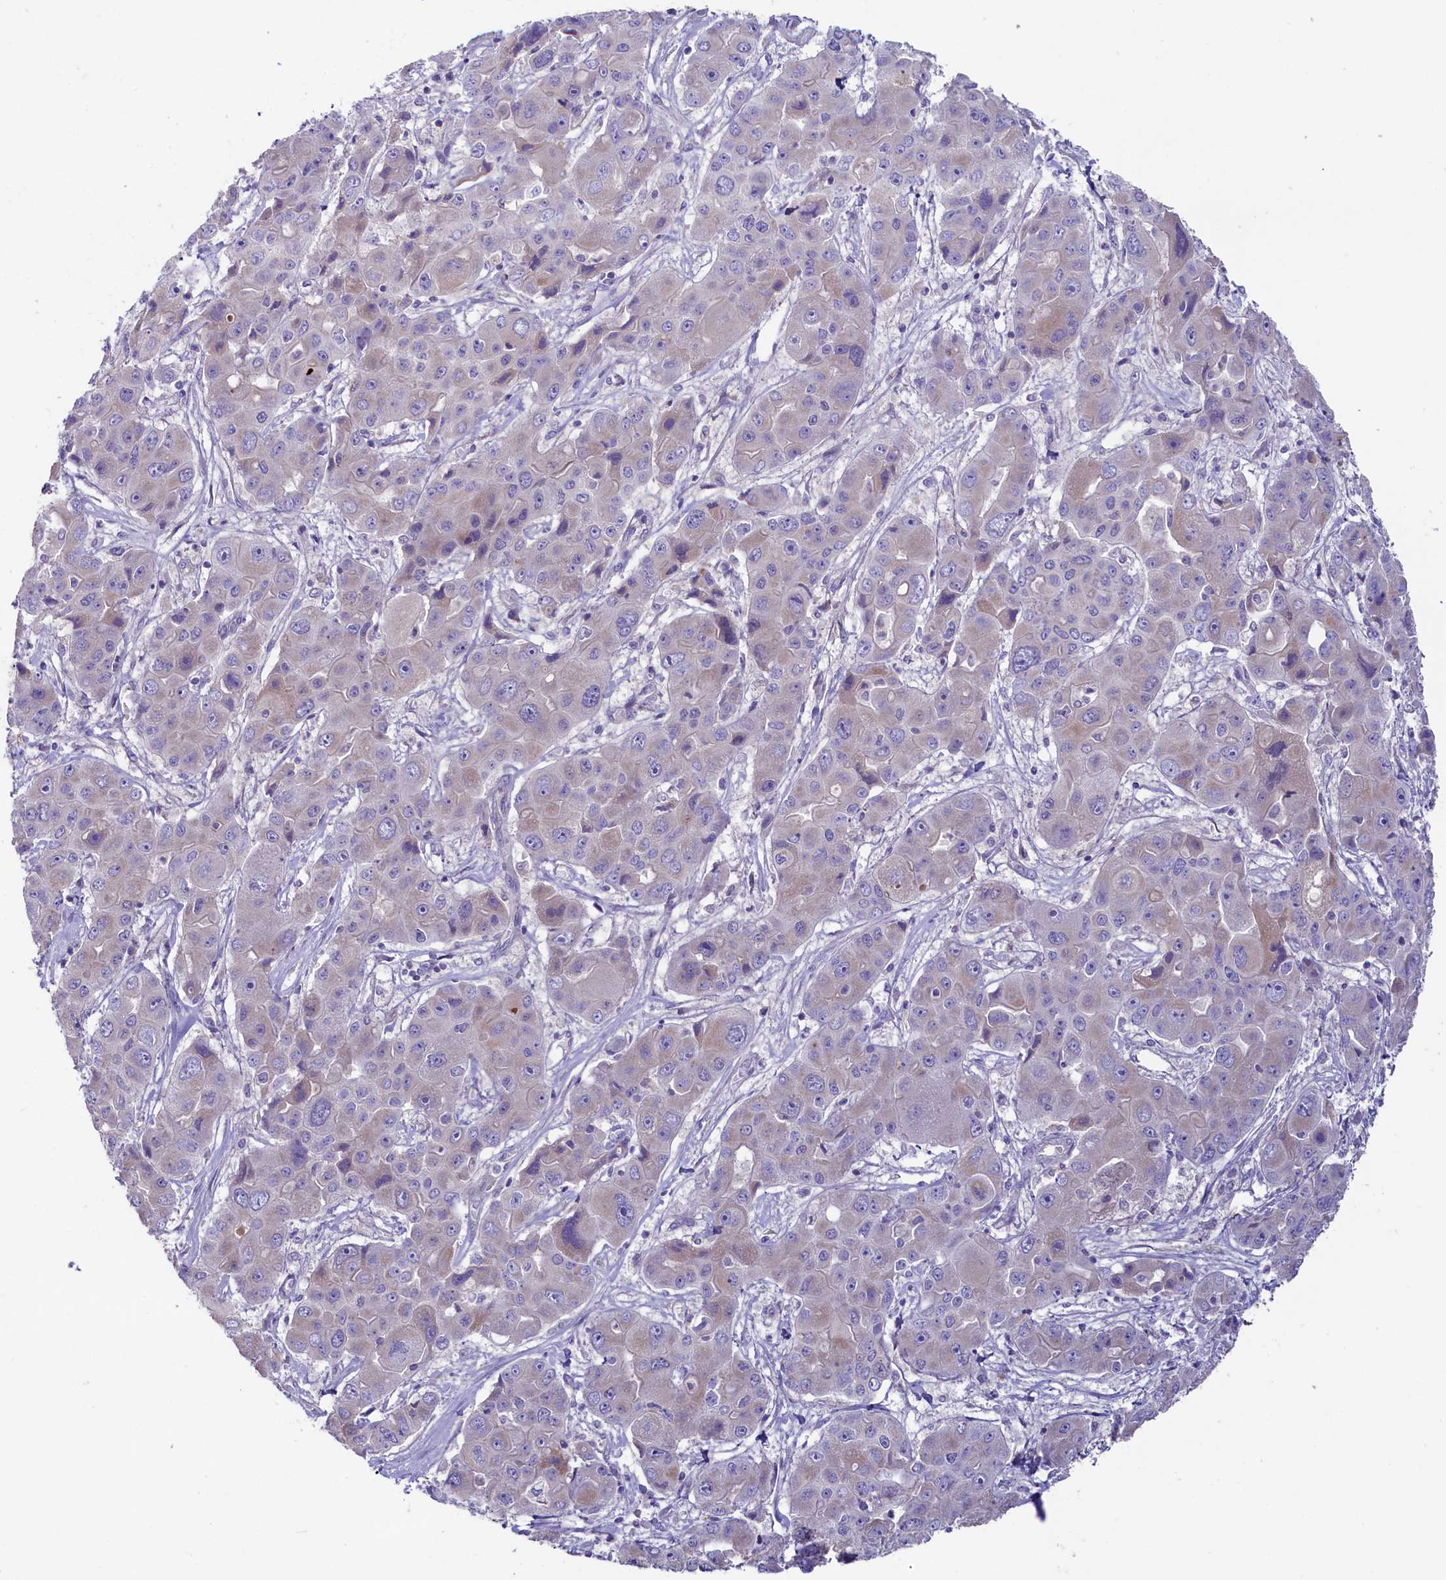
{"staining": {"intensity": "negative", "quantity": "none", "location": "none"}, "tissue": "liver cancer", "cell_type": "Tumor cells", "image_type": "cancer", "snomed": [{"axis": "morphology", "description": "Cholangiocarcinoma"}, {"axis": "topography", "description": "Liver"}], "caption": "DAB (3,3'-diaminobenzidine) immunohistochemical staining of cholangiocarcinoma (liver) reveals no significant staining in tumor cells.", "gene": "CD99L2", "patient": {"sex": "male", "age": 67}}